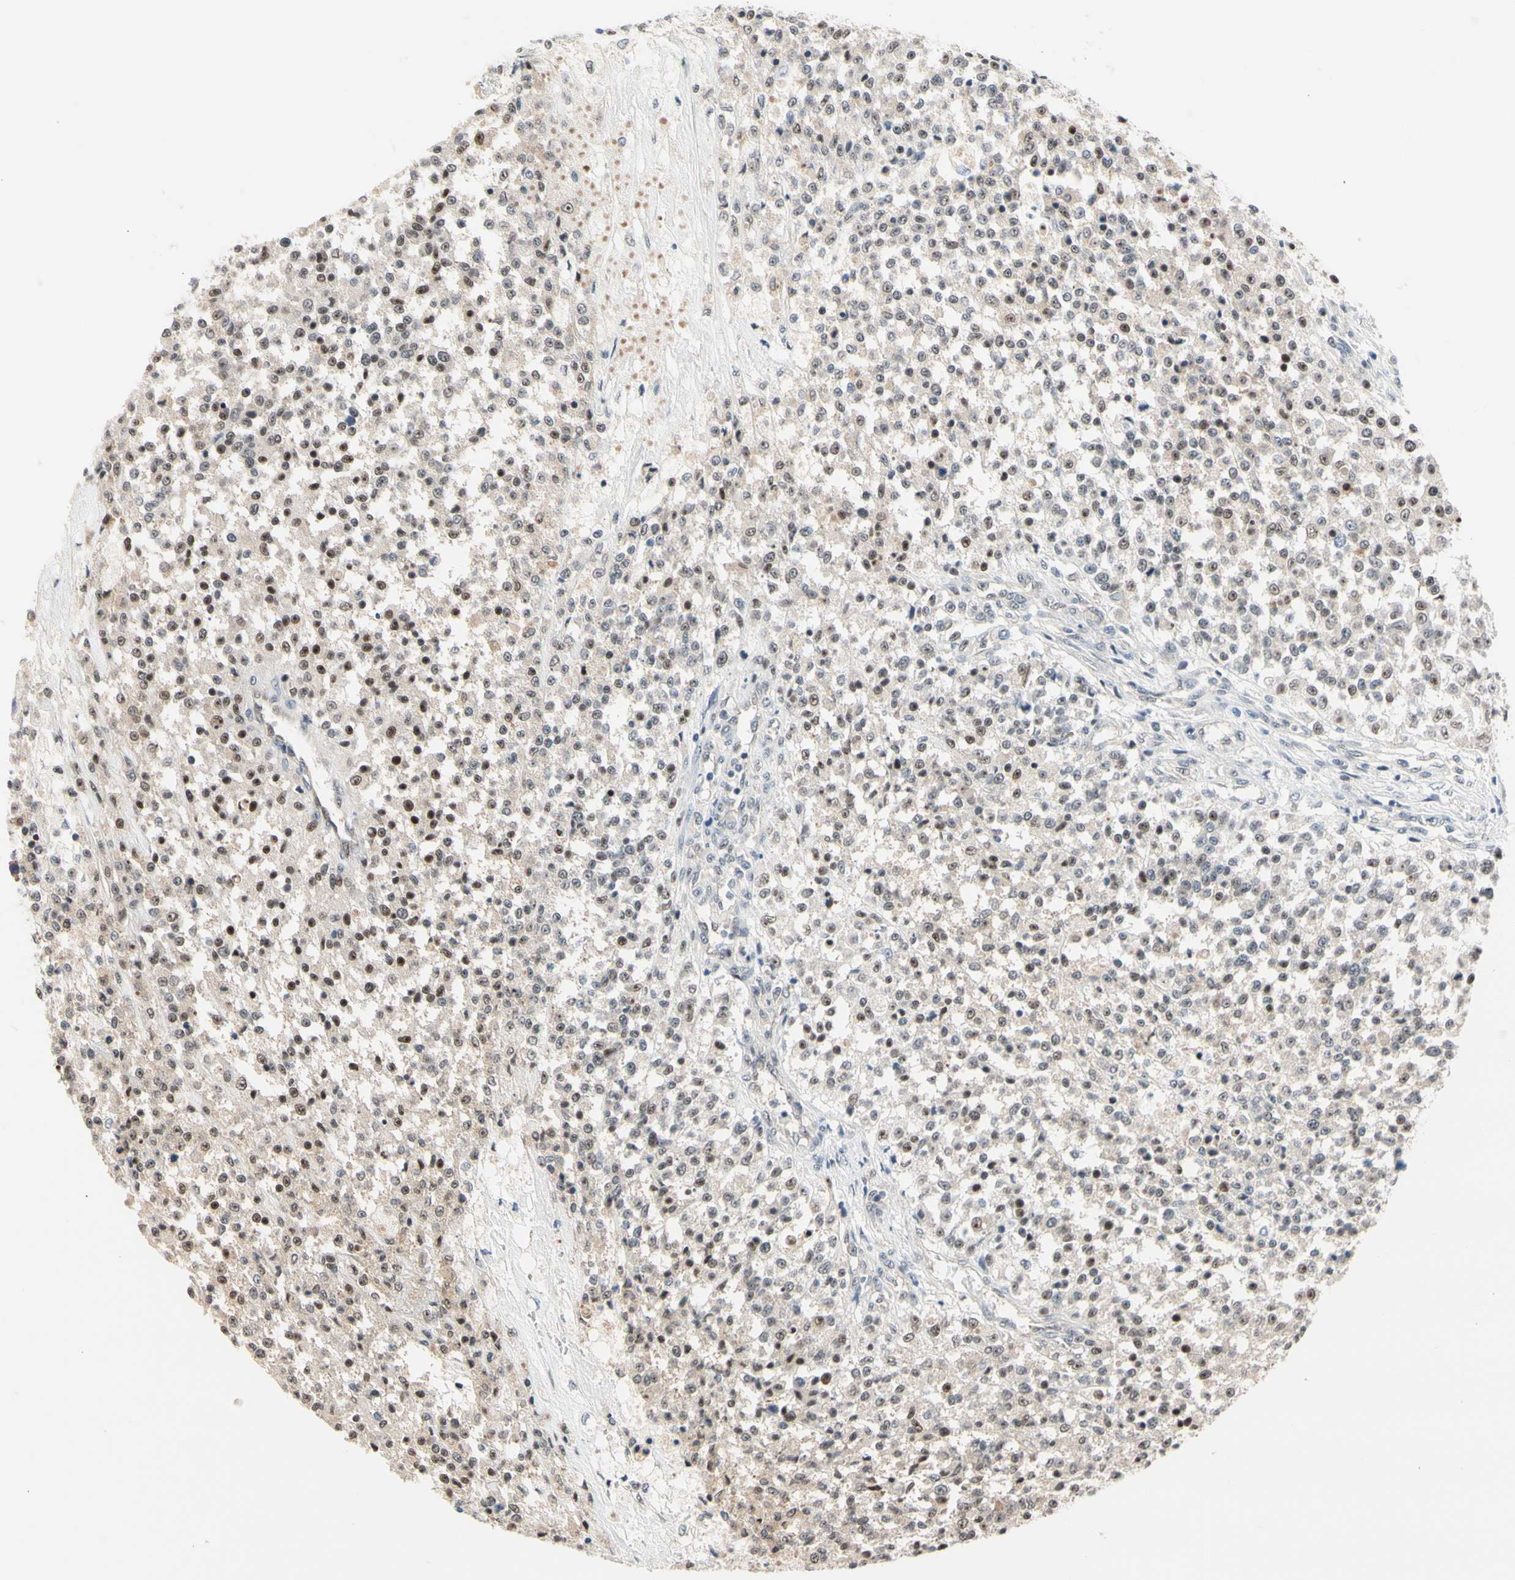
{"staining": {"intensity": "weak", "quantity": ">75%", "location": "cytoplasmic/membranous,nuclear"}, "tissue": "testis cancer", "cell_type": "Tumor cells", "image_type": "cancer", "snomed": [{"axis": "morphology", "description": "Seminoma, NOS"}, {"axis": "topography", "description": "Testis"}], "caption": "DAB (3,3'-diaminobenzidine) immunohistochemical staining of human testis cancer shows weak cytoplasmic/membranous and nuclear protein expression in approximately >75% of tumor cells.", "gene": "NGEF", "patient": {"sex": "male", "age": 59}}